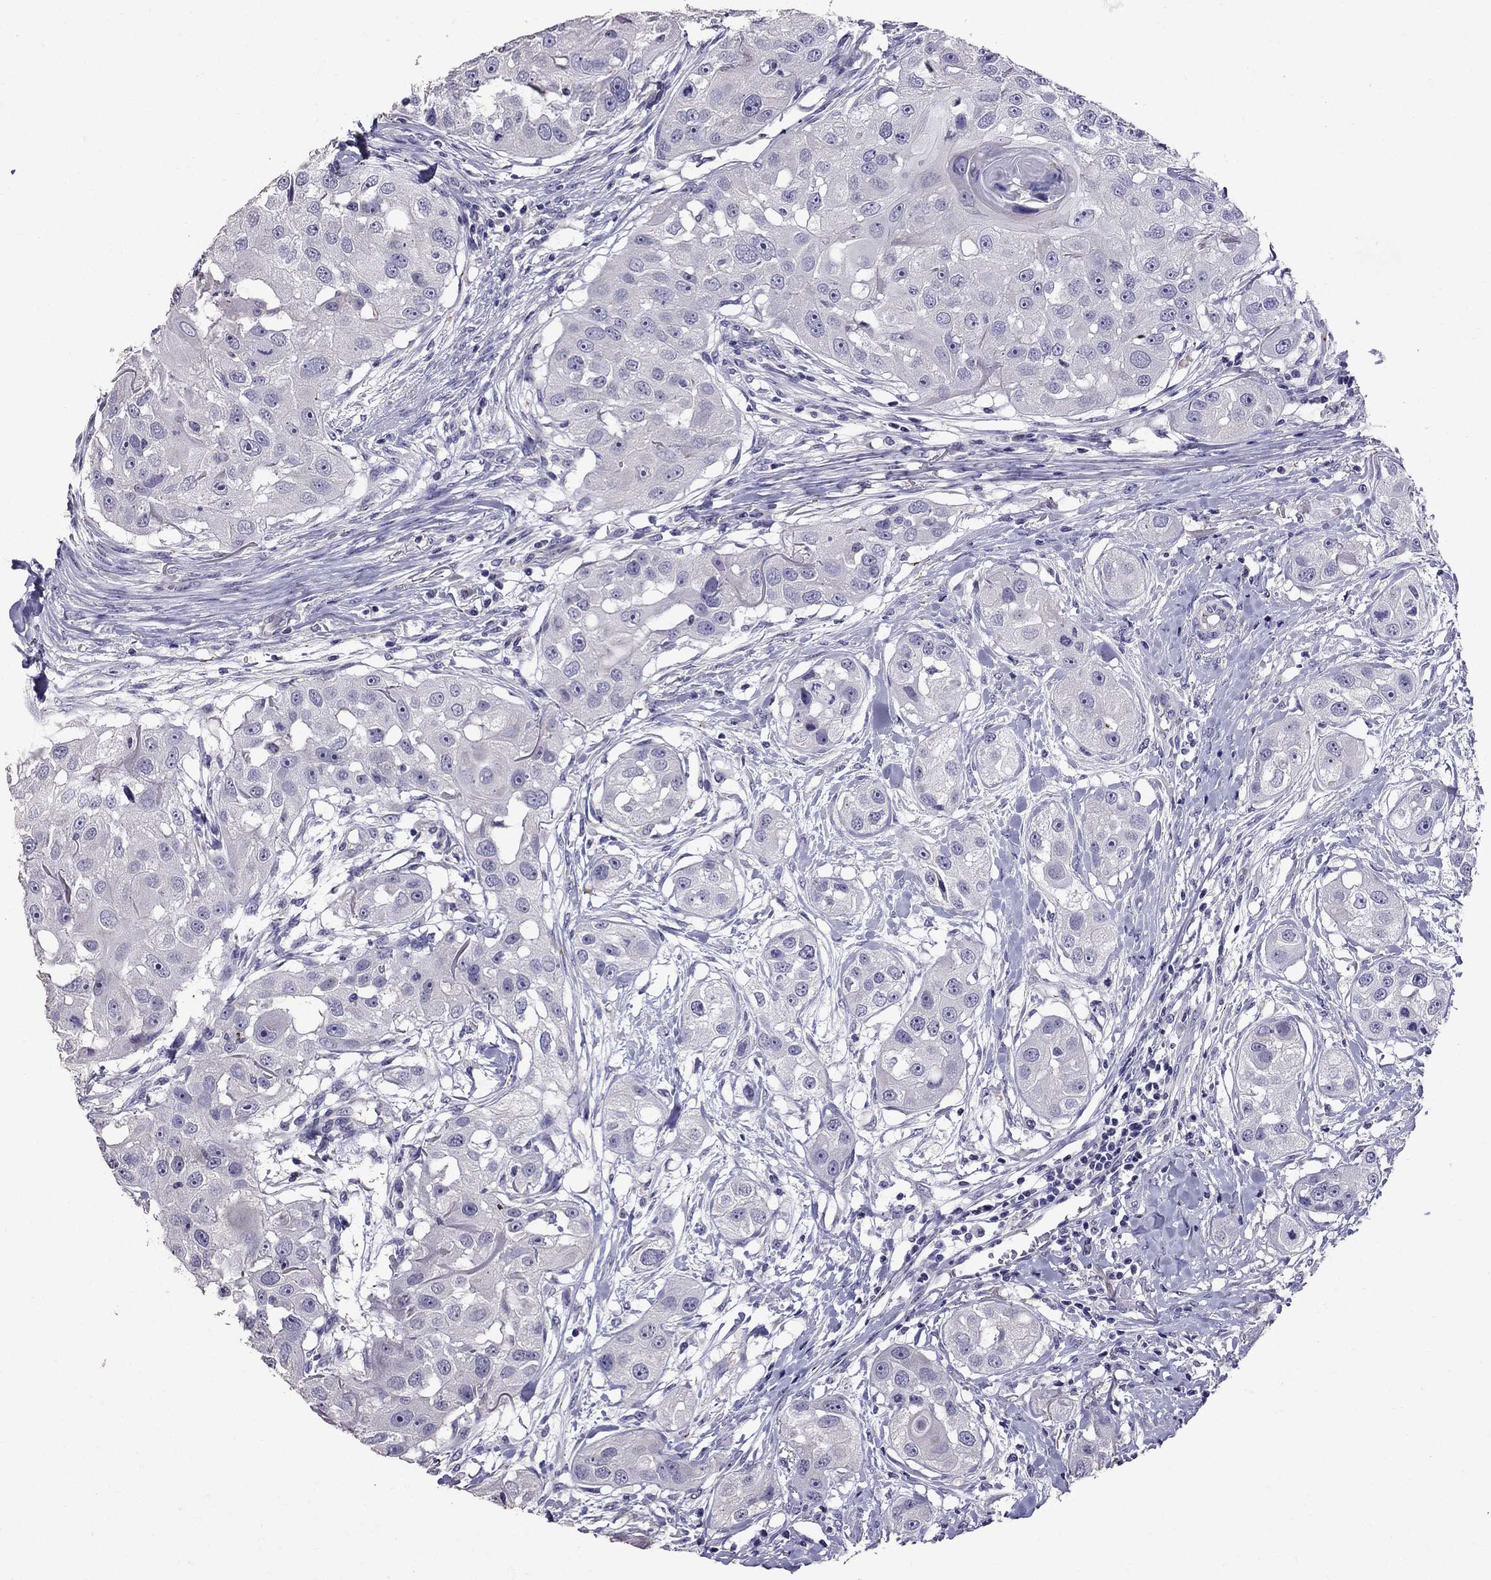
{"staining": {"intensity": "negative", "quantity": "none", "location": "none"}, "tissue": "head and neck cancer", "cell_type": "Tumor cells", "image_type": "cancer", "snomed": [{"axis": "morphology", "description": "Squamous cell carcinoma, NOS"}, {"axis": "topography", "description": "Head-Neck"}], "caption": "Tumor cells are negative for protein expression in human squamous cell carcinoma (head and neck).", "gene": "OXCT2", "patient": {"sex": "male", "age": 51}}